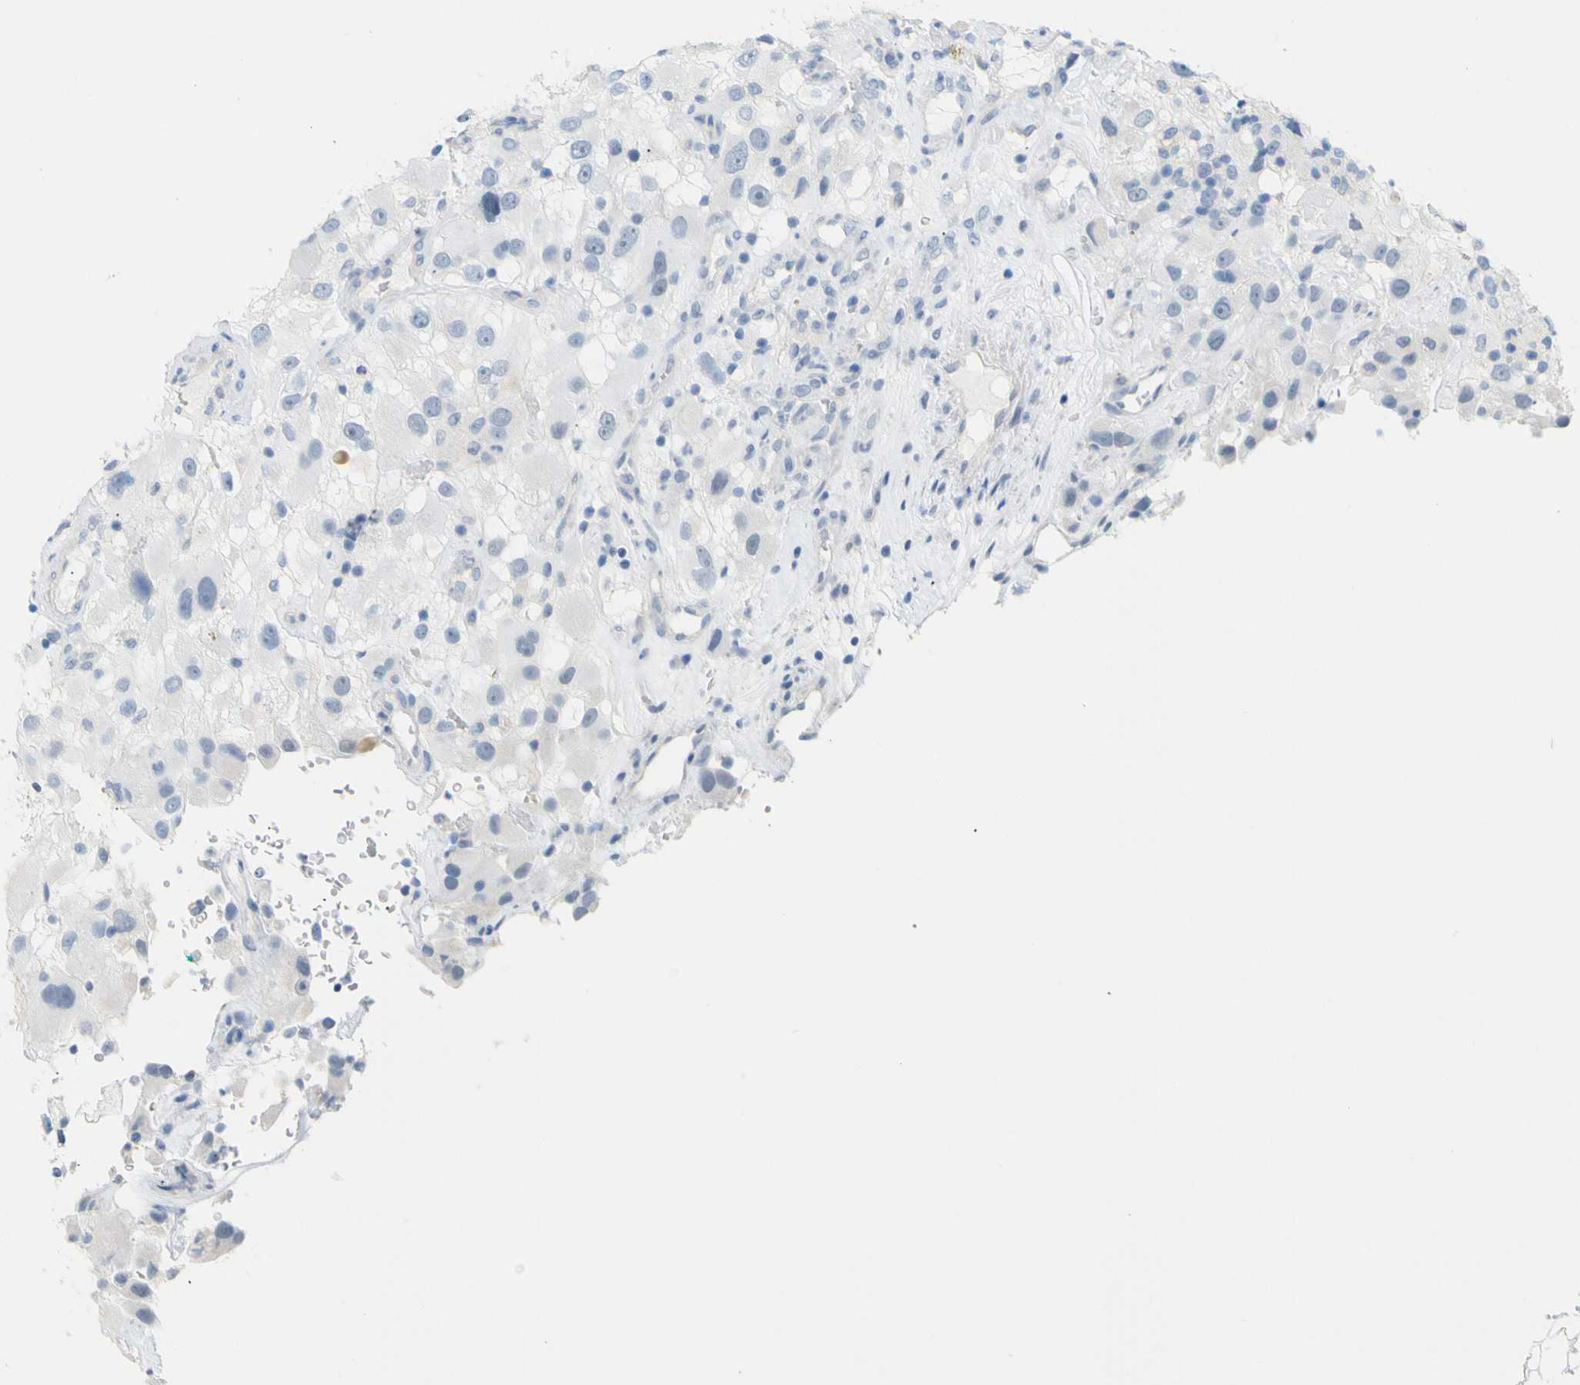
{"staining": {"intensity": "negative", "quantity": "none", "location": "none"}, "tissue": "renal cancer", "cell_type": "Tumor cells", "image_type": "cancer", "snomed": [{"axis": "morphology", "description": "Adenocarcinoma, NOS"}, {"axis": "topography", "description": "Kidney"}], "caption": "Renal cancer was stained to show a protein in brown. There is no significant staining in tumor cells.", "gene": "OPN1SW", "patient": {"sex": "female", "age": 52}}